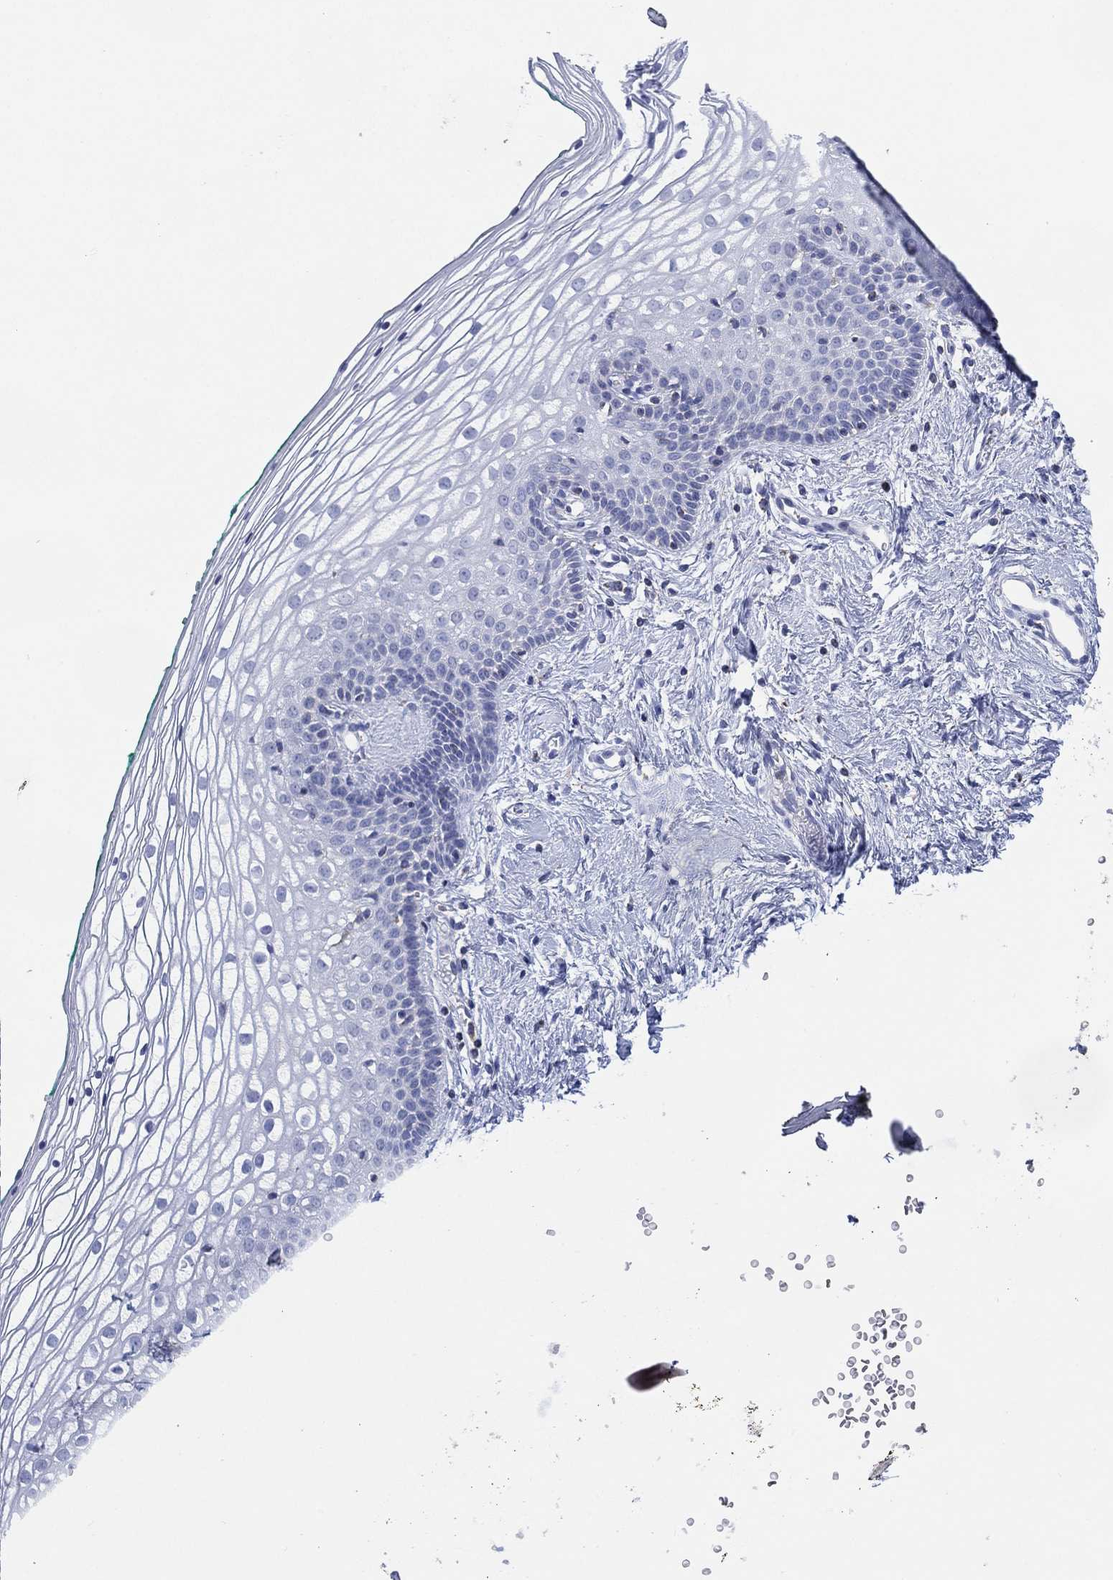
{"staining": {"intensity": "negative", "quantity": "none", "location": "none"}, "tissue": "vagina", "cell_type": "Squamous epithelial cells", "image_type": "normal", "snomed": [{"axis": "morphology", "description": "Normal tissue, NOS"}, {"axis": "topography", "description": "Vagina"}], "caption": "Benign vagina was stained to show a protein in brown. There is no significant expression in squamous epithelial cells. (DAB IHC with hematoxylin counter stain).", "gene": "CFTR", "patient": {"sex": "female", "age": 36}}